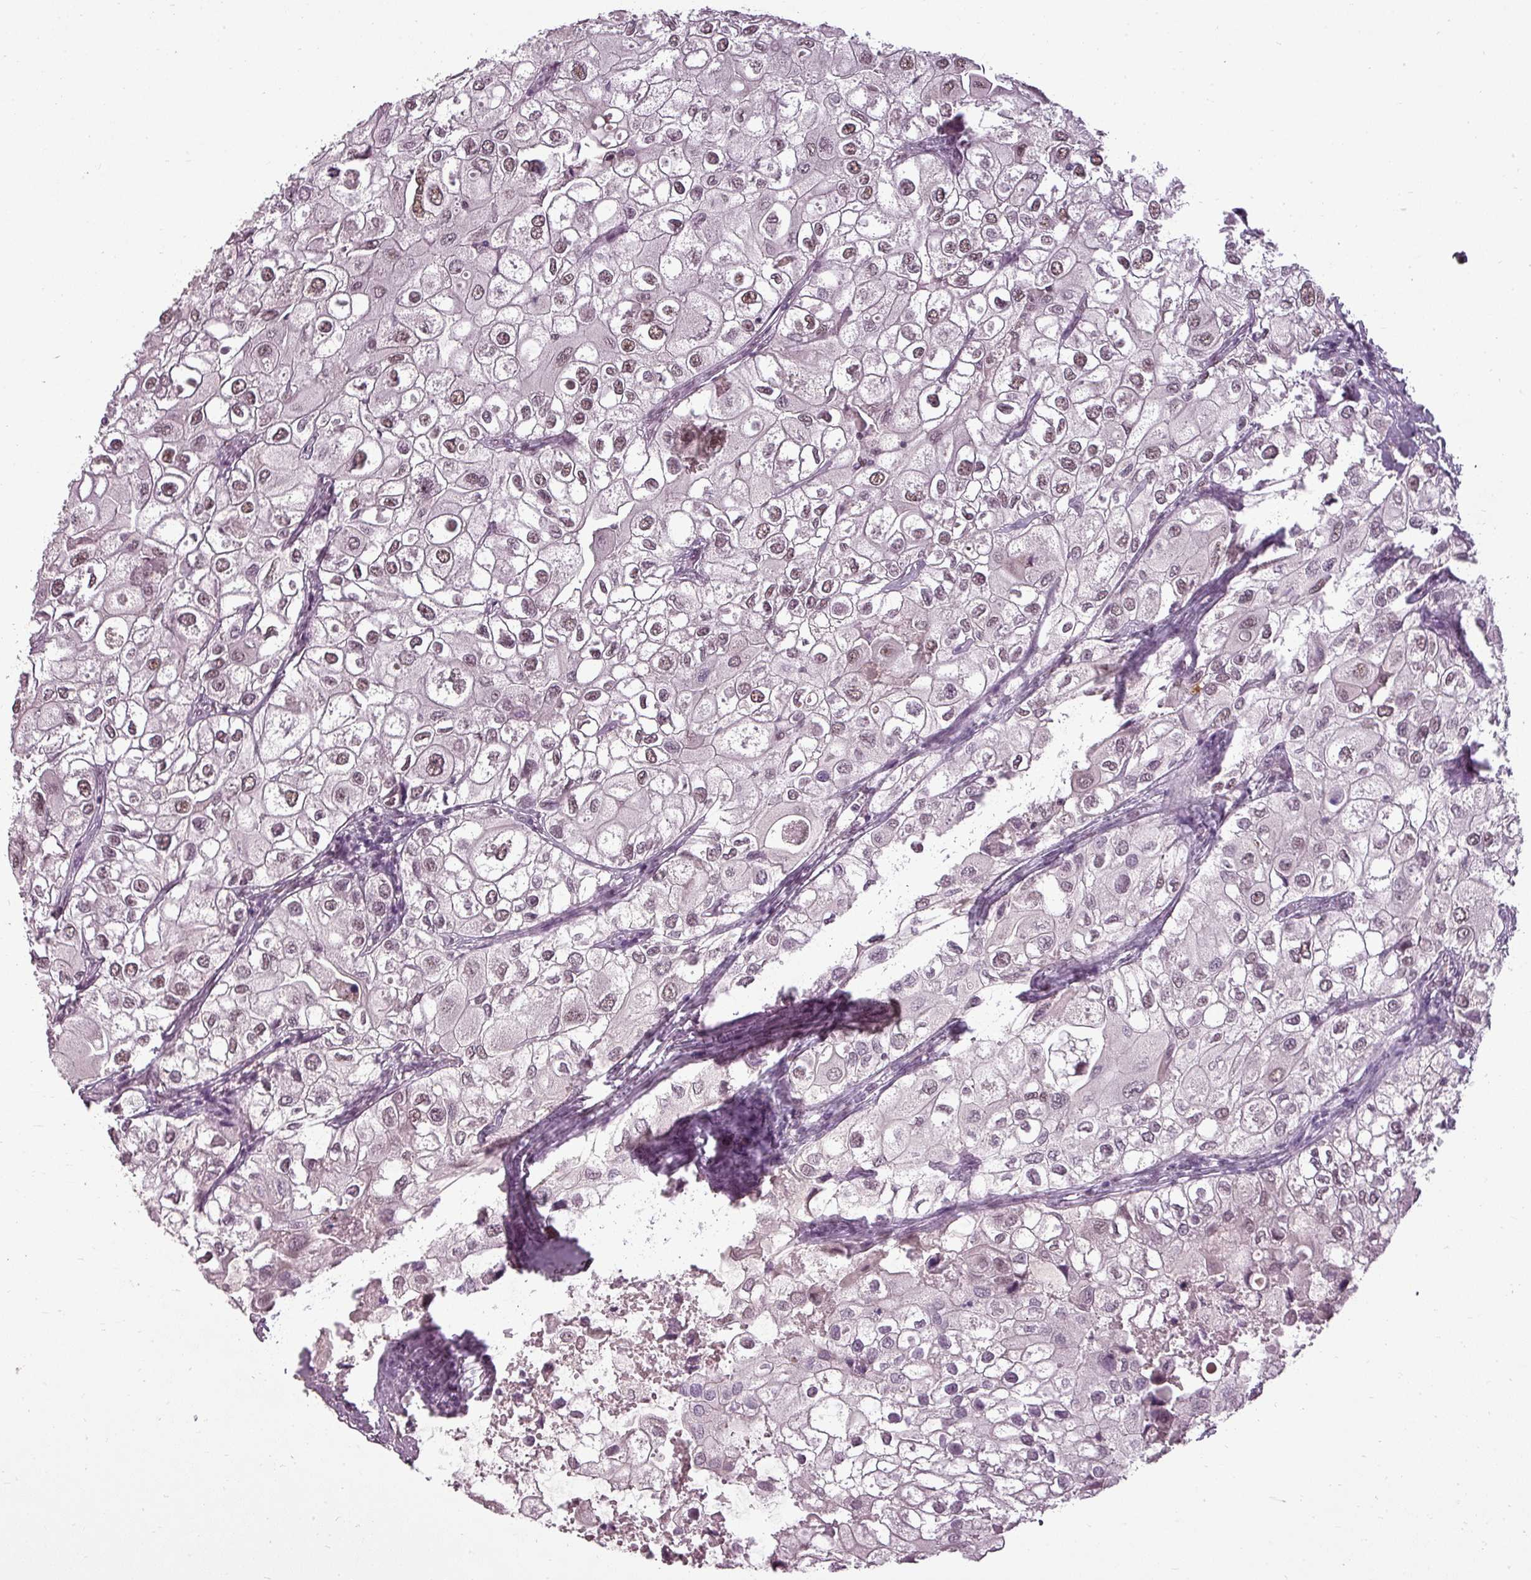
{"staining": {"intensity": "moderate", "quantity": ">75%", "location": "nuclear"}, "tissue": "urothelial cancer", "cell_type": "Tumor cells", "image_type": "cancer", "snomed": [{"axis": "morphology", "description": "Urothelial carcinoma, High grade"}, {"axis": "topography", "description": "Urinary bladder"}], "caption": "Immunohistochemical staining of urothelial cancer displays medium levels of moderate nuclear protein positivity in about >75% of tumor cells. (Stains: DAB (3,3'-diaminobenzidine) in brown, nuclei in blue, Microscopy: brightfield microscopy at high magnification).", "gene": "BCAS3", "patient": {"sex": "male", "age": 64}}